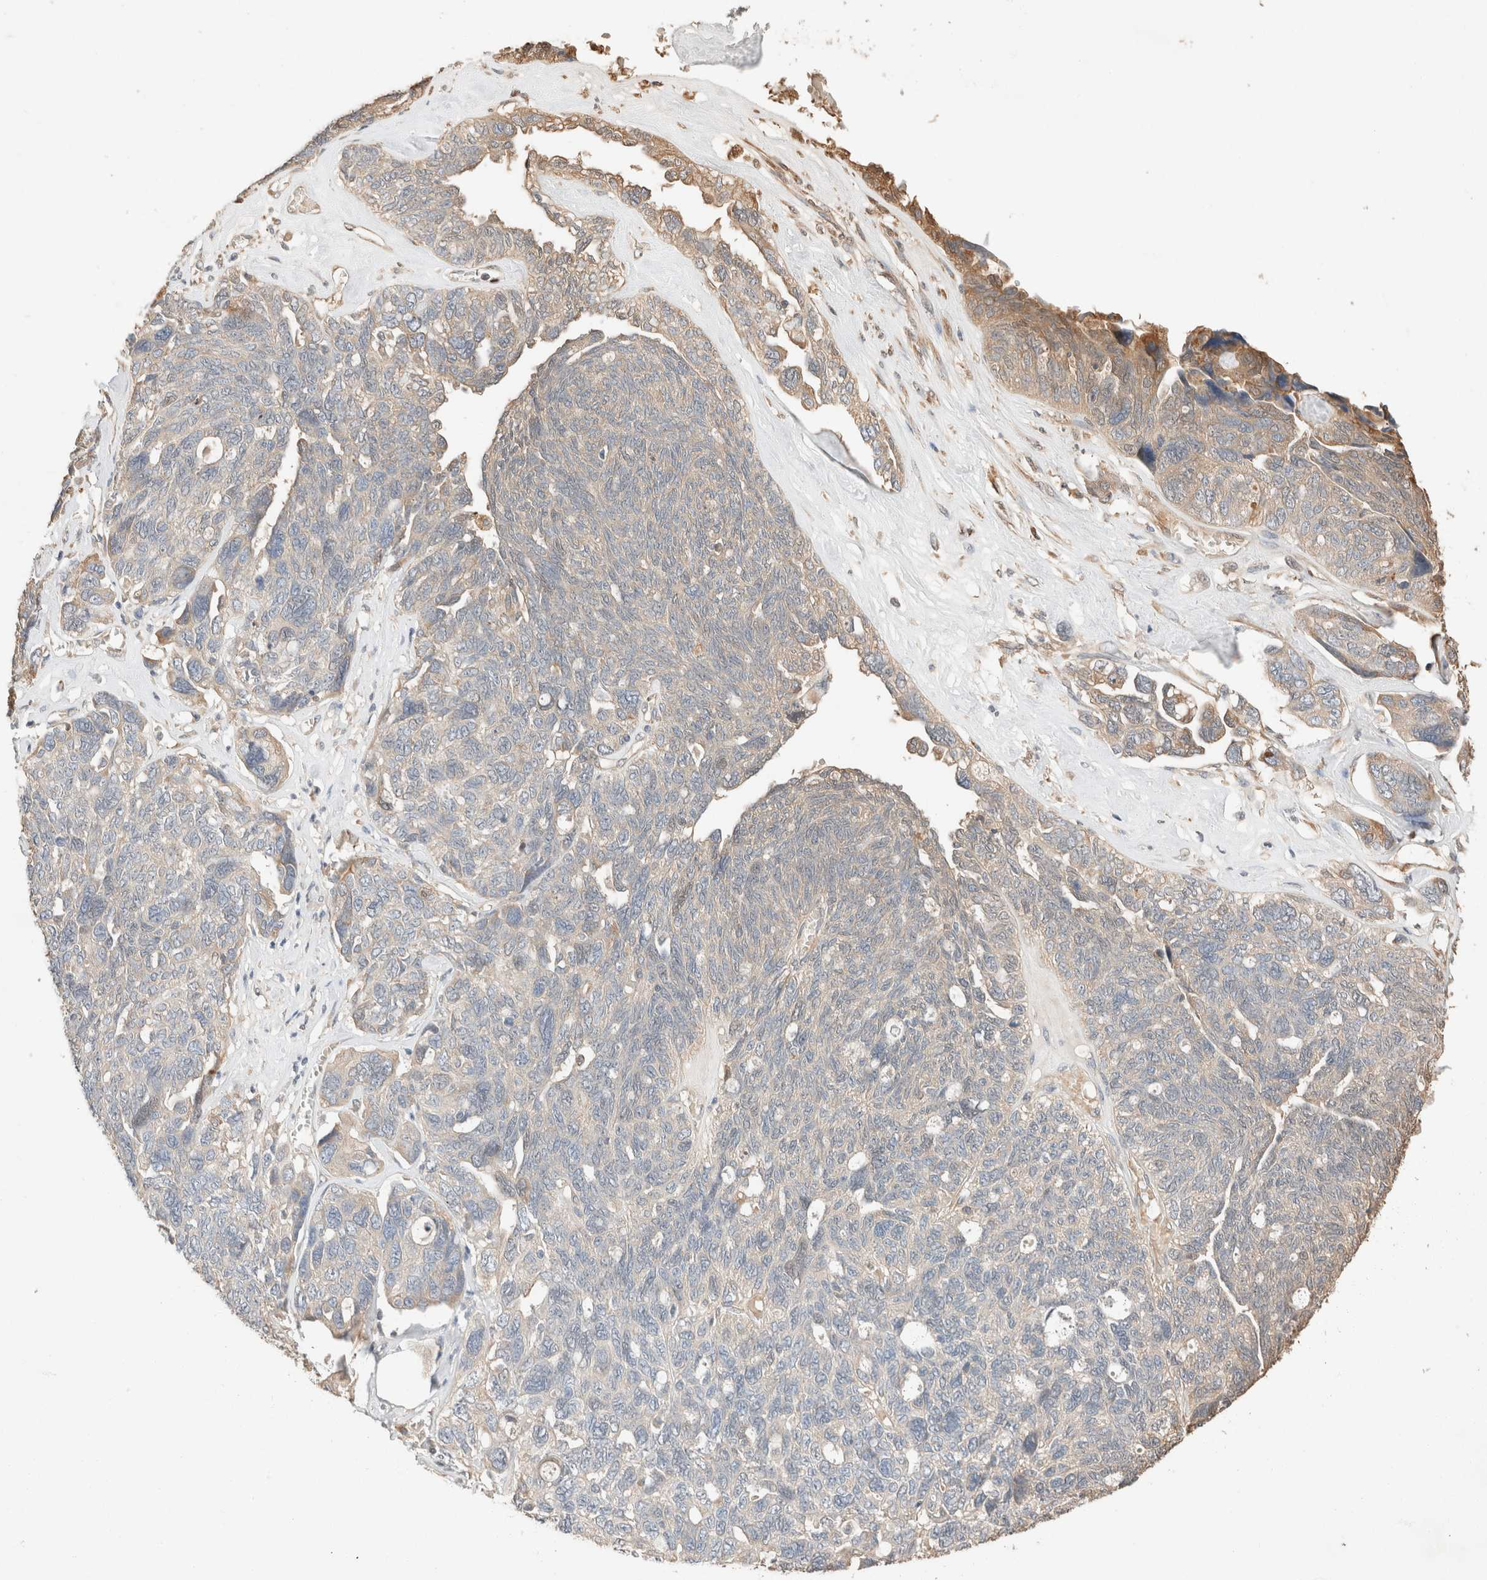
{"staining": {"intensity": "moderate", "quantity": "<25%", "location": "cytoplasmic/membranous"}, "tissue": "ovarian cancer", "cell_type": "Tumor cells", "image_type": "cancer", "snomed": [{"axis": "morphology", "description": "Cystadenocarcinoma, serous, NOS"}, {"axis": "topography", "description": "Ovary"}], "caption": "Ovarian cancer (serous cystadenocarcinoma) stained with a protein marker displays moderate staining in tumor cells.", "gene": "TUBD1", "patient": {"sex": "female", "age": 79}}